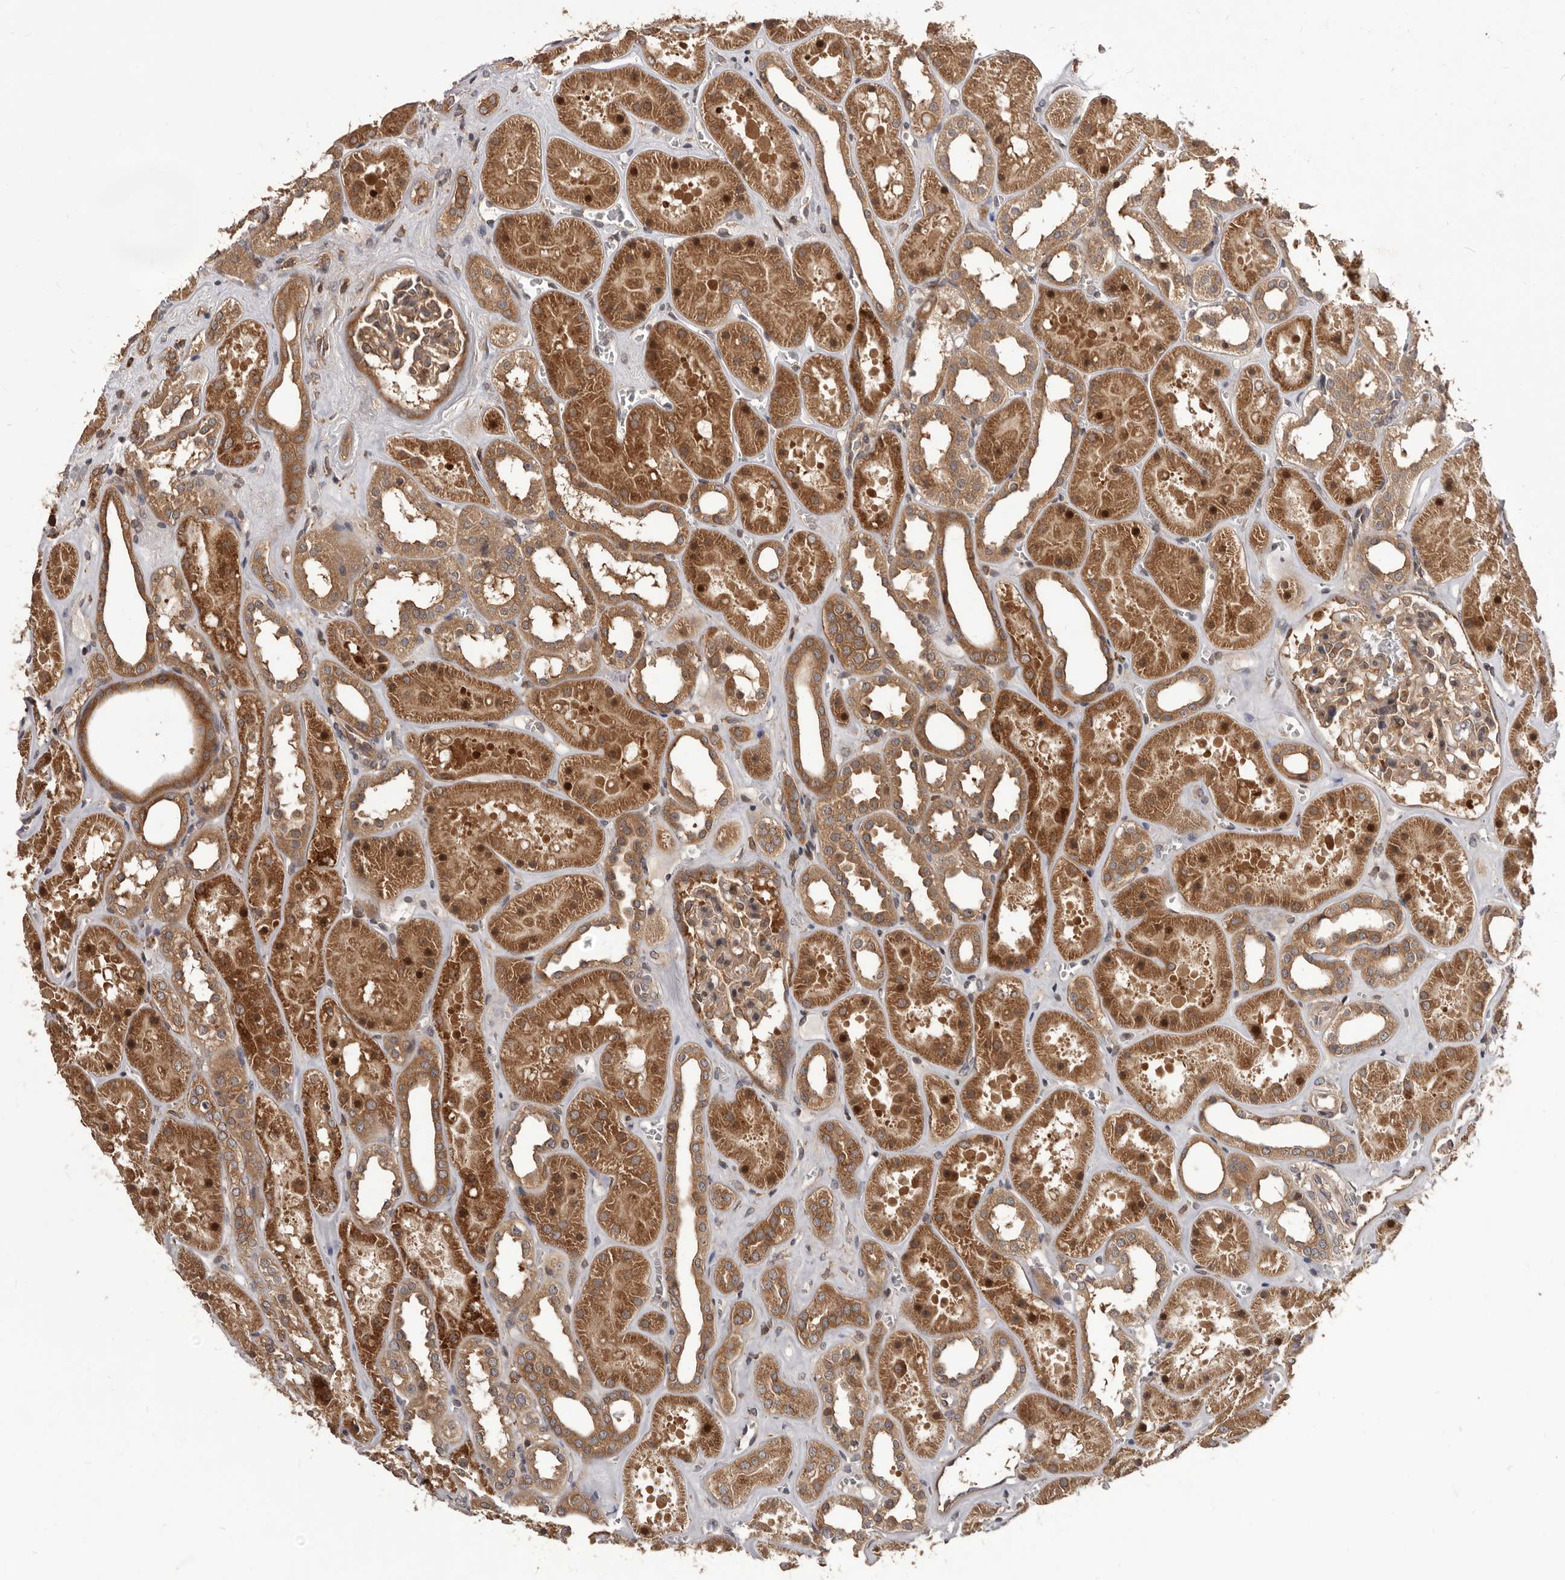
{"staining": {"intensity": "moderate", "quantity": ">75%", "location": "cytoplasmic/membranous"}, "tissue": "kidney", "cell_type": "Cells in glomeruli", "image_type": "normal", "snomed": [{"axis": "morphology", "description": "Normal tissue, NOS"}, {"axis": "topography", "description": "Kidney"}], "caption": "This histopathology image shows immunohistochemistry (IHC) staining of normal kidney, with medium moderate cytoplasmic/membranous expression in approximately >75% of cells in glomeruli.", "gene": "HBS1L", "patient": {"sex": "female", "age": 41}}